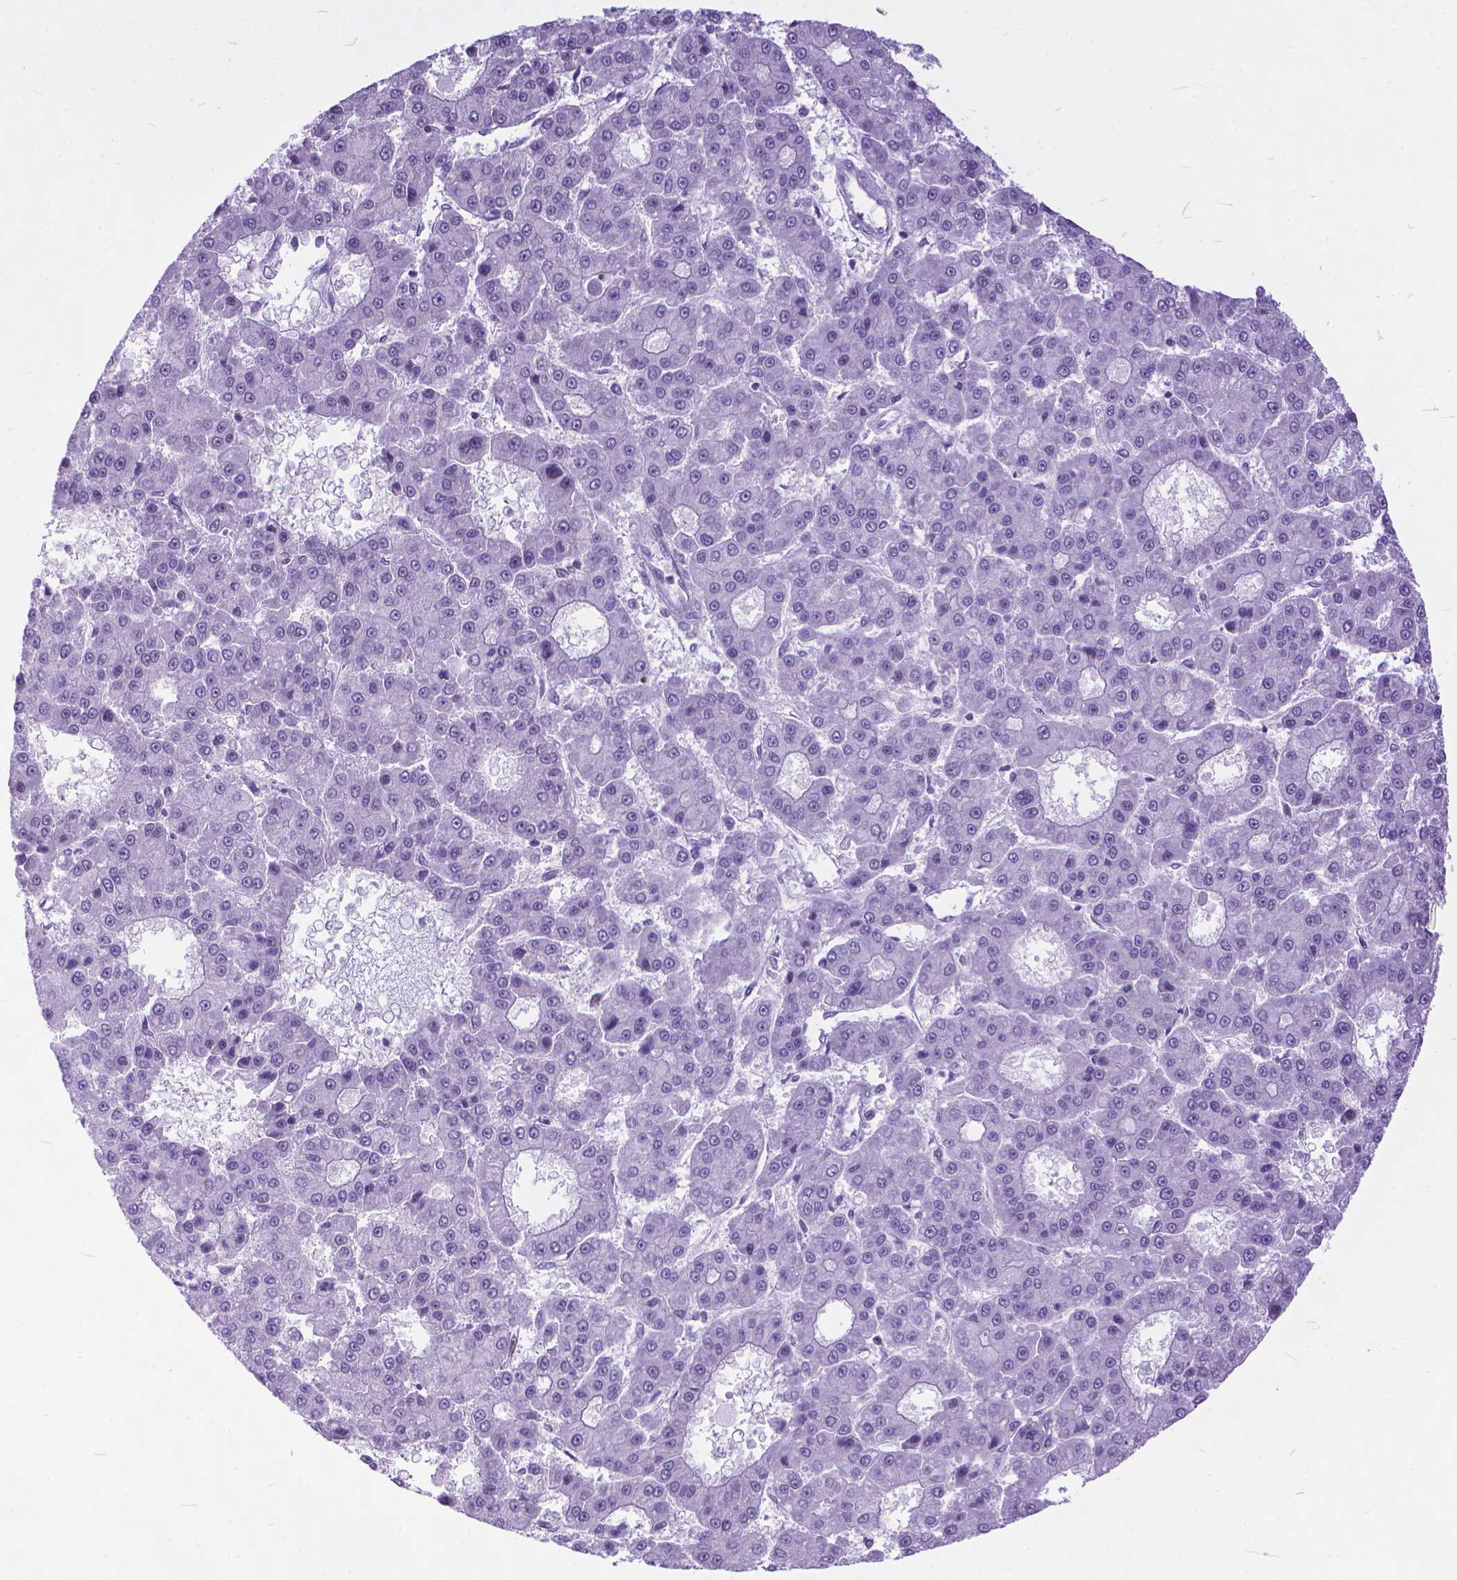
{"staining": {"intensity": "negative", "quantity": "none", "location": "none"}, "tissue": "liver cancer", "cell_type": "Tumor cells", "image_type": "cancer", "snomed": [{"axis": "morphology", "description": "Carcinoma, Hepatocellular, NOS"}, {"axis": "topography", "description": "Liver"}], "caption": "Tumor cells are negative for brown protein staining in liver cancer (hepatocellular carcinoma).", "gene": "POLE4", "patient": {"sex": "male", "age": 70}}